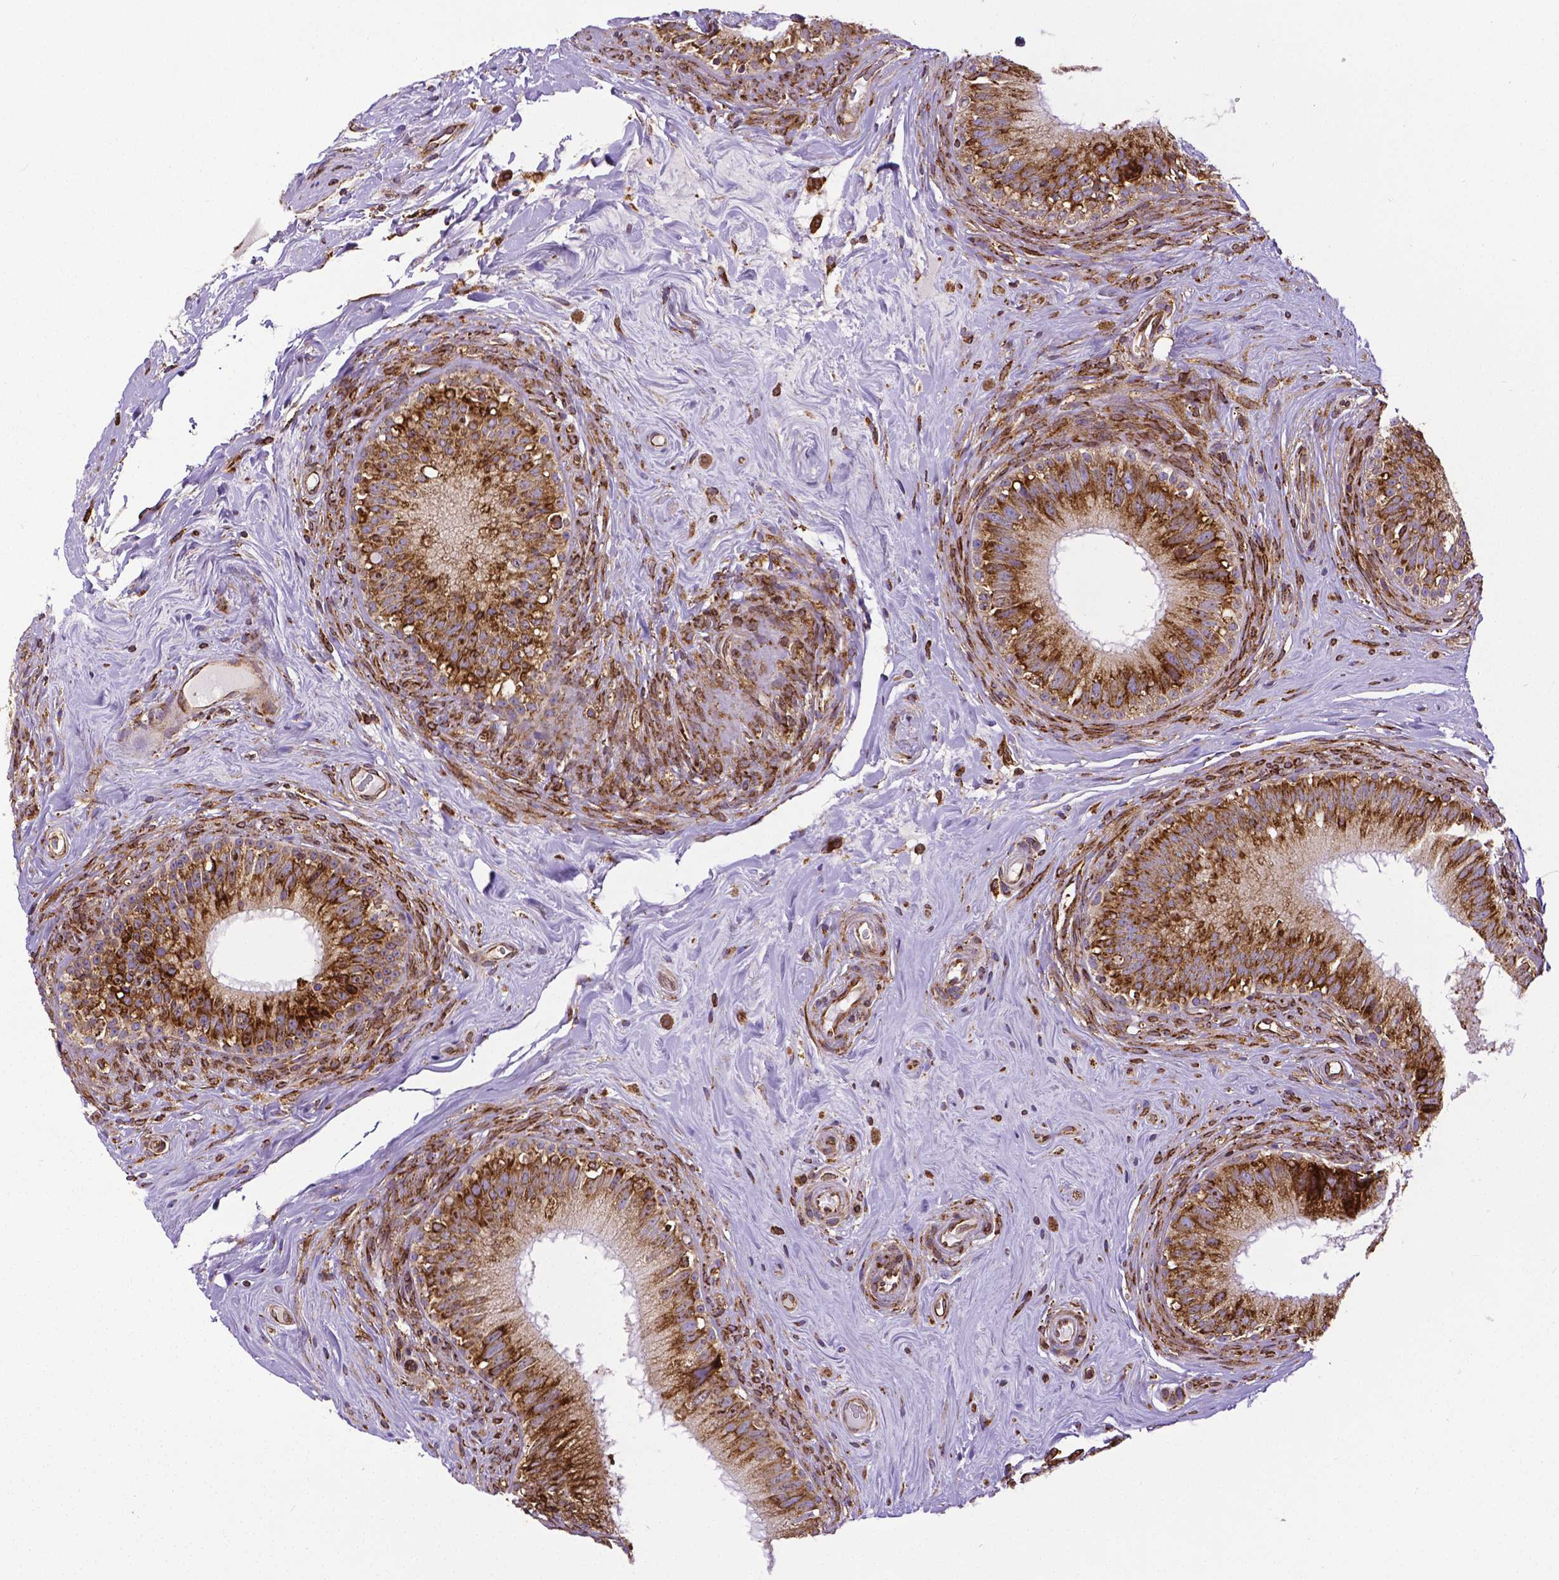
{"staining": {"intensity": "strong", "quantity": ">75%", "location": "cytoplasmic/membranous"}, "tissue": "epididymis", "cell_type": "Glandular cells", "image_type": "normal", "snomed": [{"axis": "morphology", "description": "Normal tissue, NOS"}, {"axis": "topography", "description": "Epididymis"}], "caption": "The immunohistochemical stain shows strong cytoplasmic/membranous expression in glandular cells of unremarkable epididymis.", "gene": "MTDH", "patient": {"sex": "male", "age": 59}}